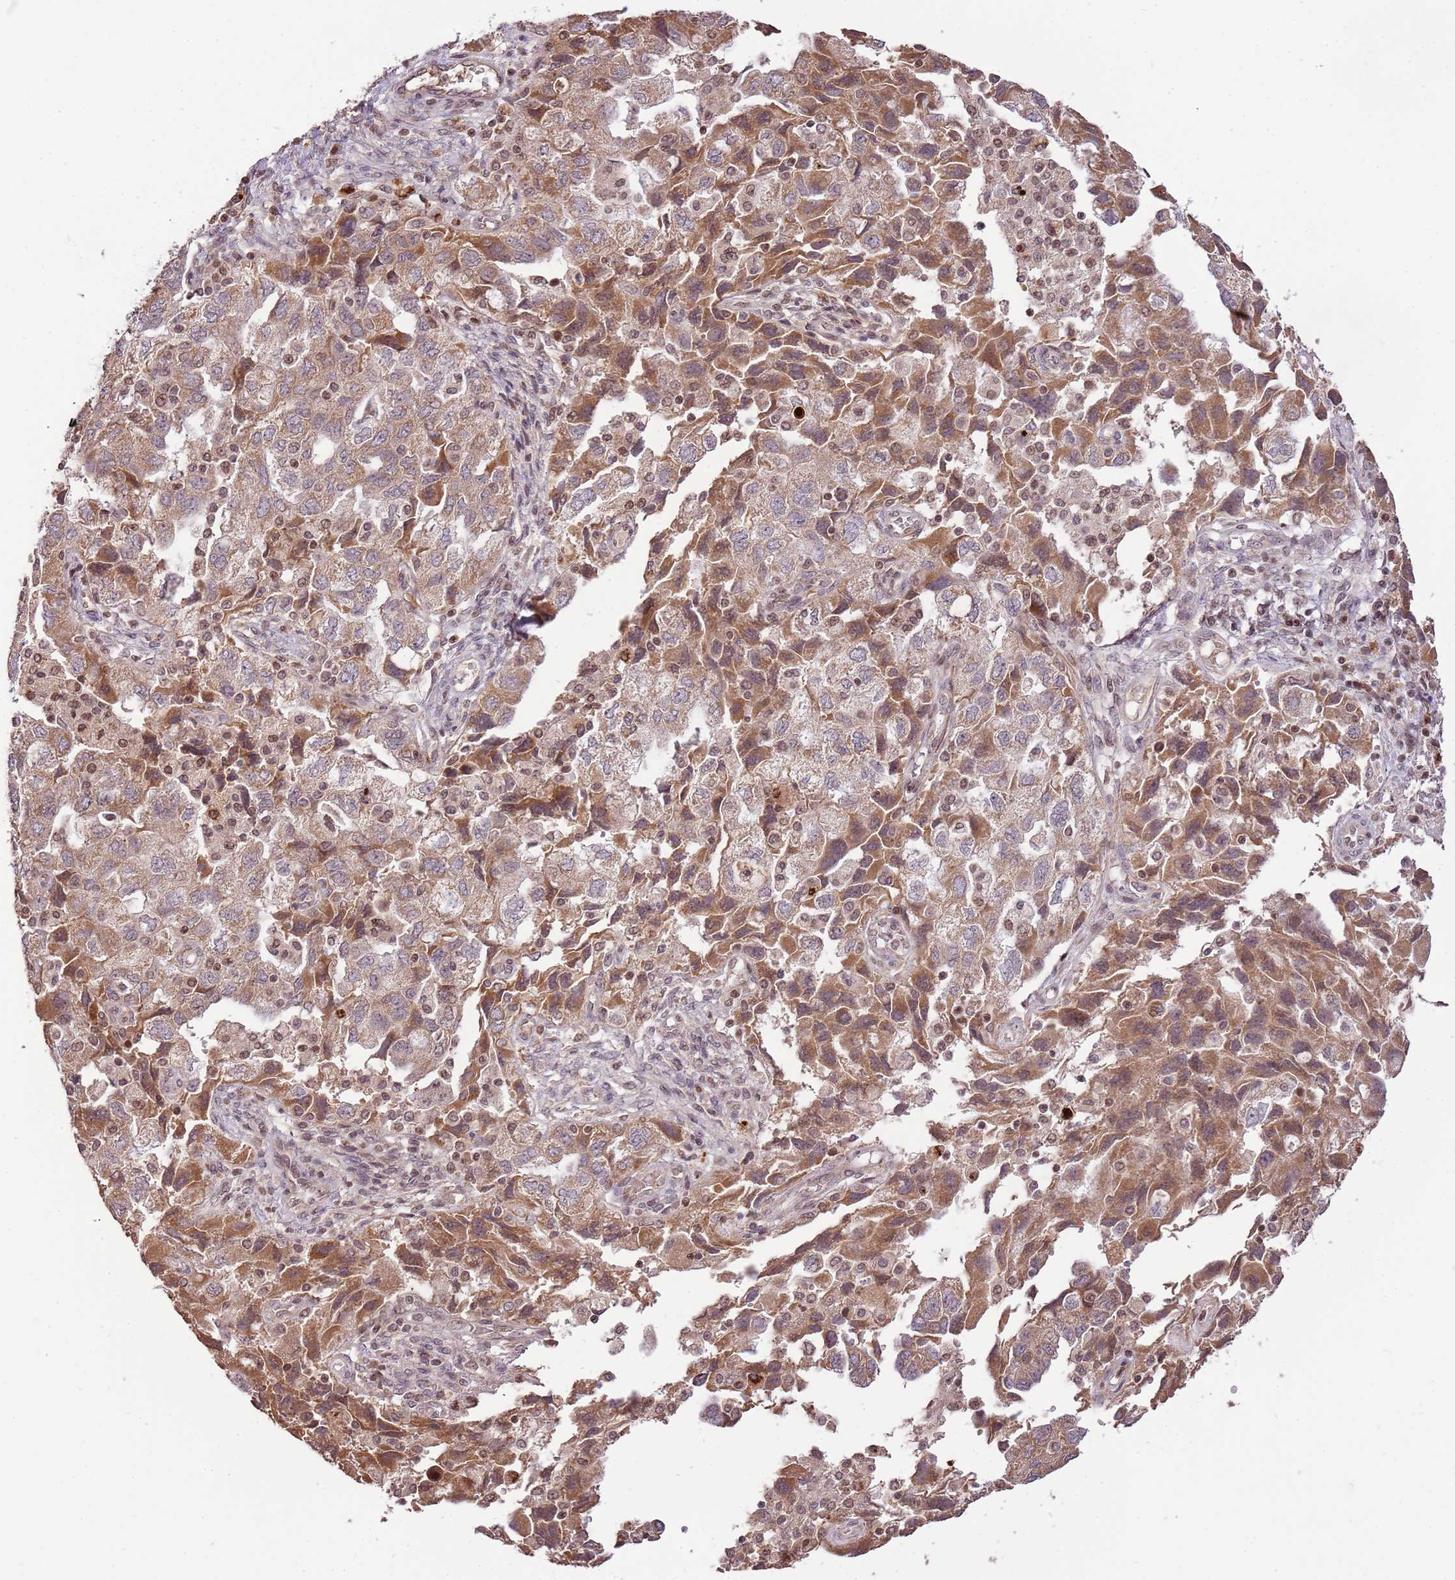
{"staining": {"intensity": "moderate", "quantity": ">75%", "location": "cytoplasmic/membranous,nuclear"}, "tissue": "ovarian cancer", "cell_type": "Tumor cells", "image_type": "cancer", "snomed": [{"axis": "morphology", "description": "Carcinoma, NOS"}, {"axis": "morphology", "description": "Cystadenocarcinoma, serous, NOS"}, {"axis": "topography", "description": "Ovary"}], "caption": "Immunohistochemistry (IHC) histopathology image of ovarian cancer stained for a protein (brown), which shows medium levels of moderate cytoplasmic/membranous and nuclear expression in about >75% of tumor cells.", "gene": "SAMSN1", "patient": {"sex": "female", "age": 69}}